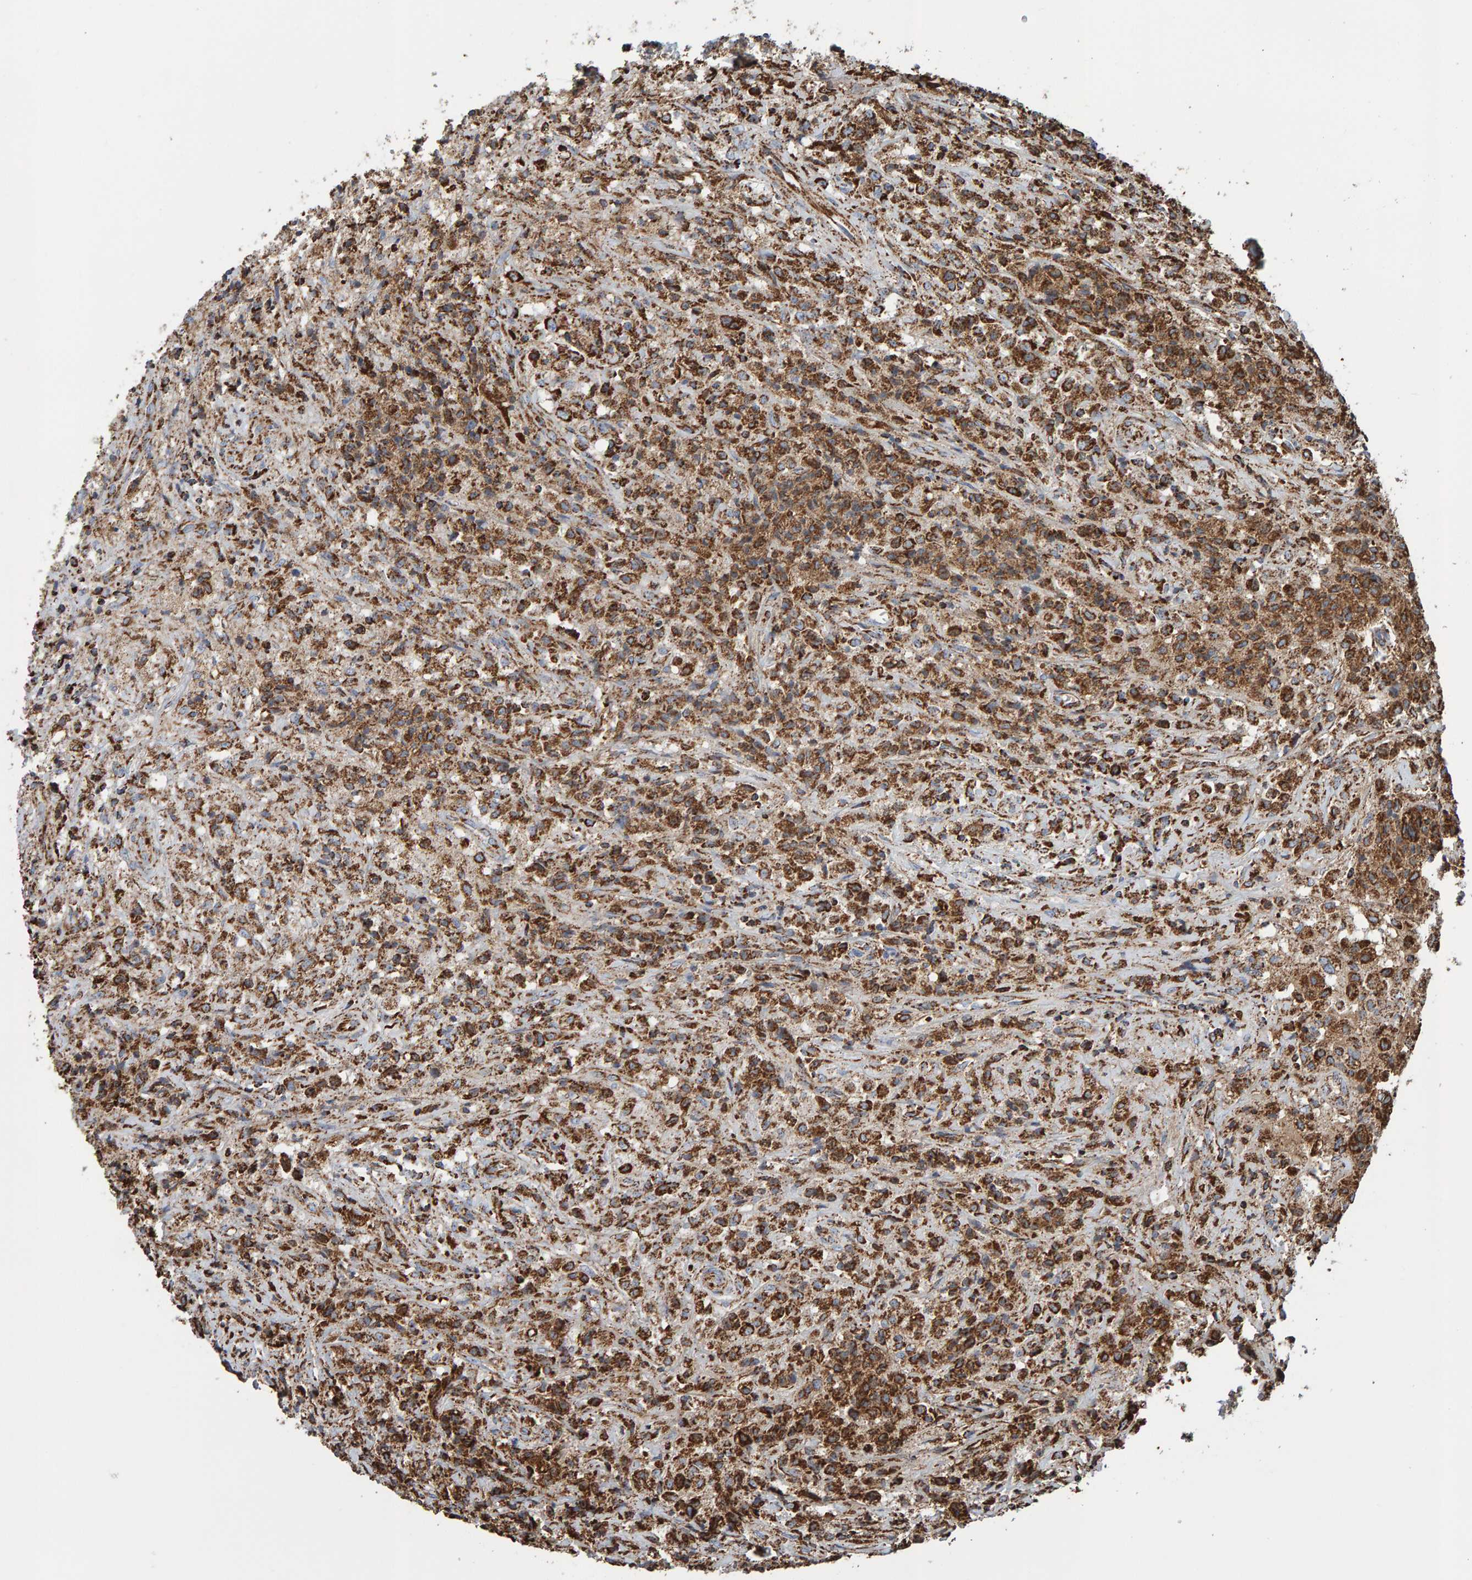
{"staining": {"intensity": "moderate", "quantity": ">75%", "location": "cytoplasmic/membranous"}, "tissue": "testis cancer", "cell_type": "Tumor cells", "image_type": "cancer", "snomed": [{"axis": "morphology", "description": "Carcinoma, Embryonal, NOS"}, {"axis": "topography", "description": "Testis"}], "caption": "Immunohistochemistry staining of testis embryonal carcinoma, which reveals medium levels of moderate cytoplasmic/membranous positivity in approximately >75% of tumor cells indicating moderate cytoplasmic/membranous protein staining. The staining was performed using DAB (3,3'-diaminobenzidine) (brown) for protein detection and nuclei were counterstained in hematoxylin (blue).", "gene": "MRPL45", "patient": {"sex": "male", "age": 2}}